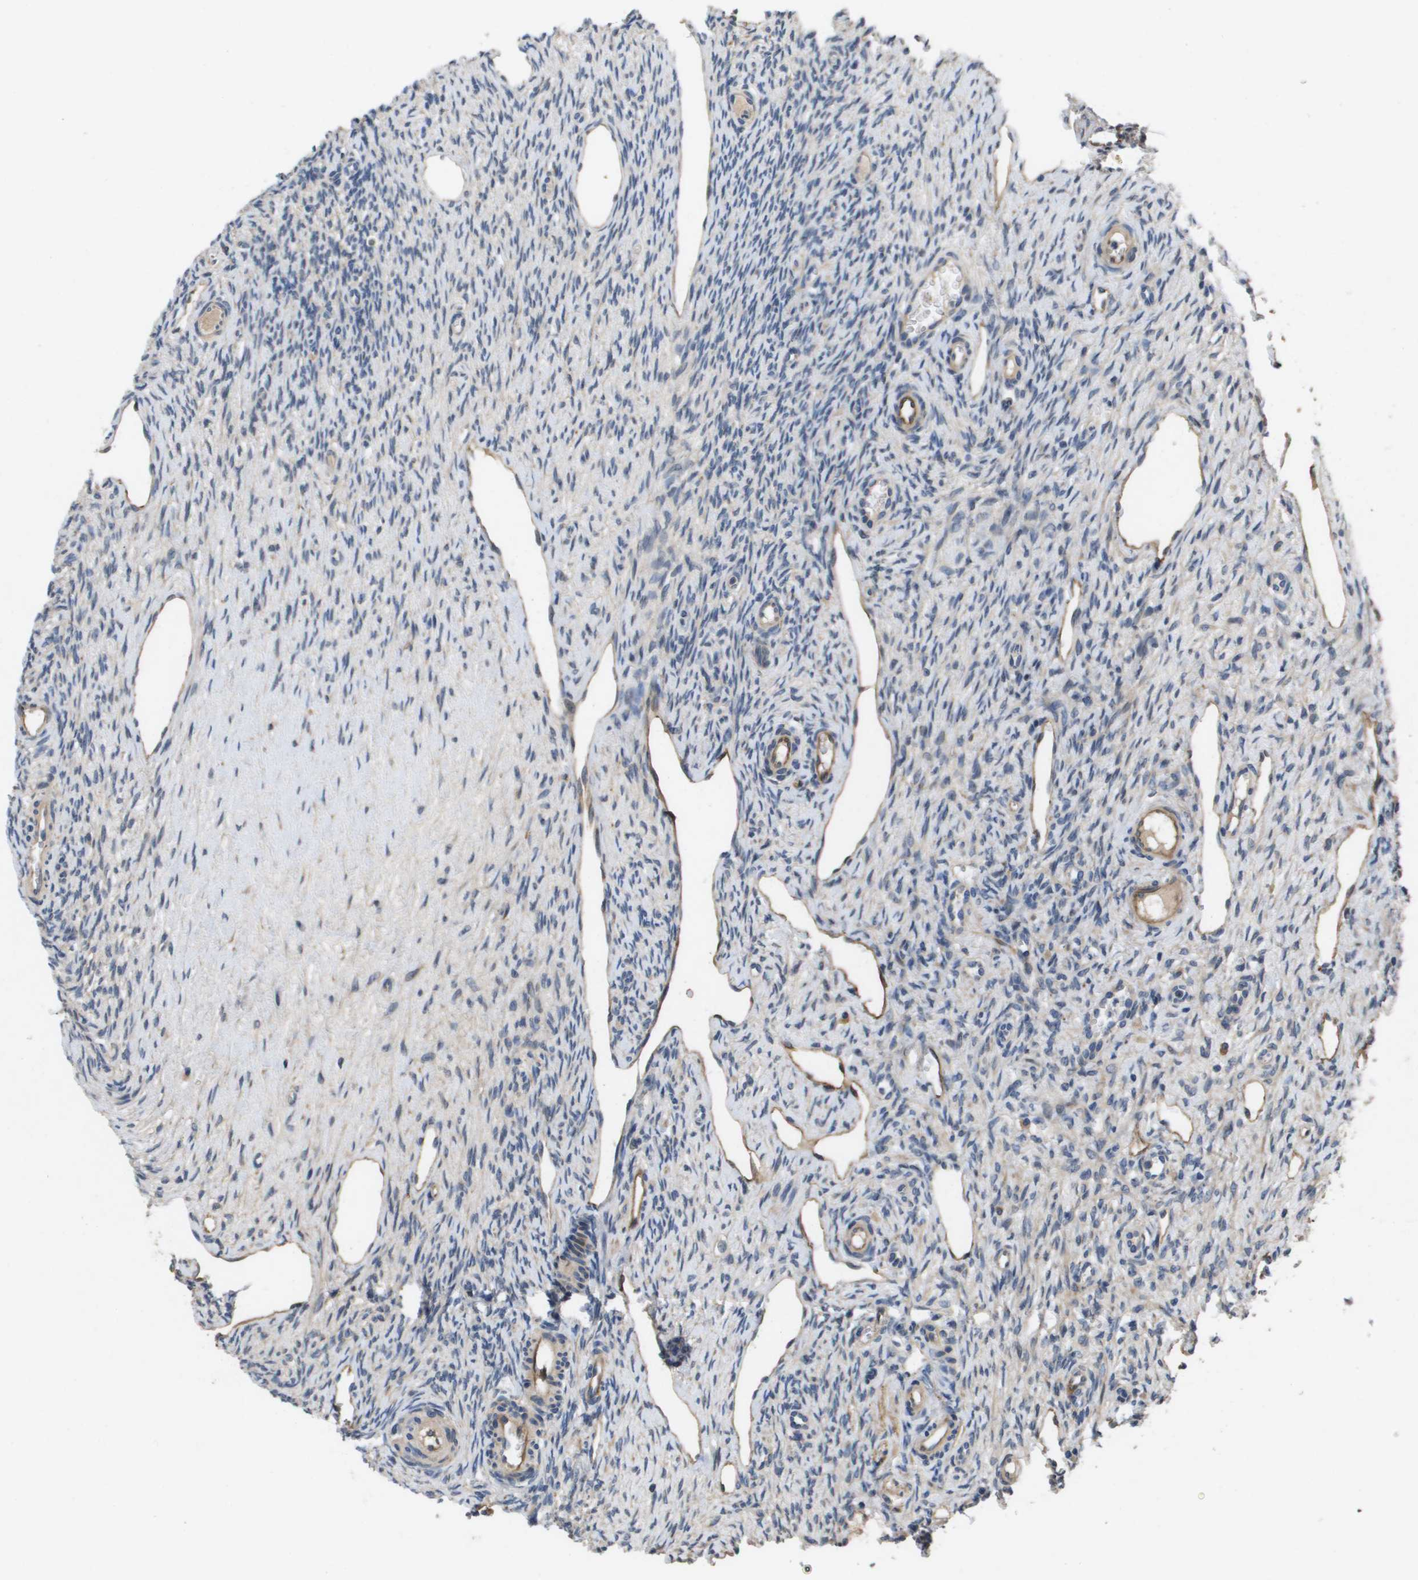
{"staining": {"intensity": "weak", "quantity": ">75%", "location": "cytoplasmic/membranous"}, "tissue": "ovary", "cell_type": "Follicle cells", "image_type": "normal", "snomed": [{"axis": "morphology", "description": "Normal tissue, NOS"}, {"axis": "topography", "description": "Ovary"}], "caption": "Protein analysis of normal ovary demonstrates weak cytoplasmic/membranous positivity in approximately >75% of follicle cells. The staining was performed using DAB (3,3'-diaminobenzidine), with brown indicating positive protein expression. Nuclei are stained blue with hematoxylin.", "gene": "ENTPD2", "patient": {"sex": "female", "age": 33}}